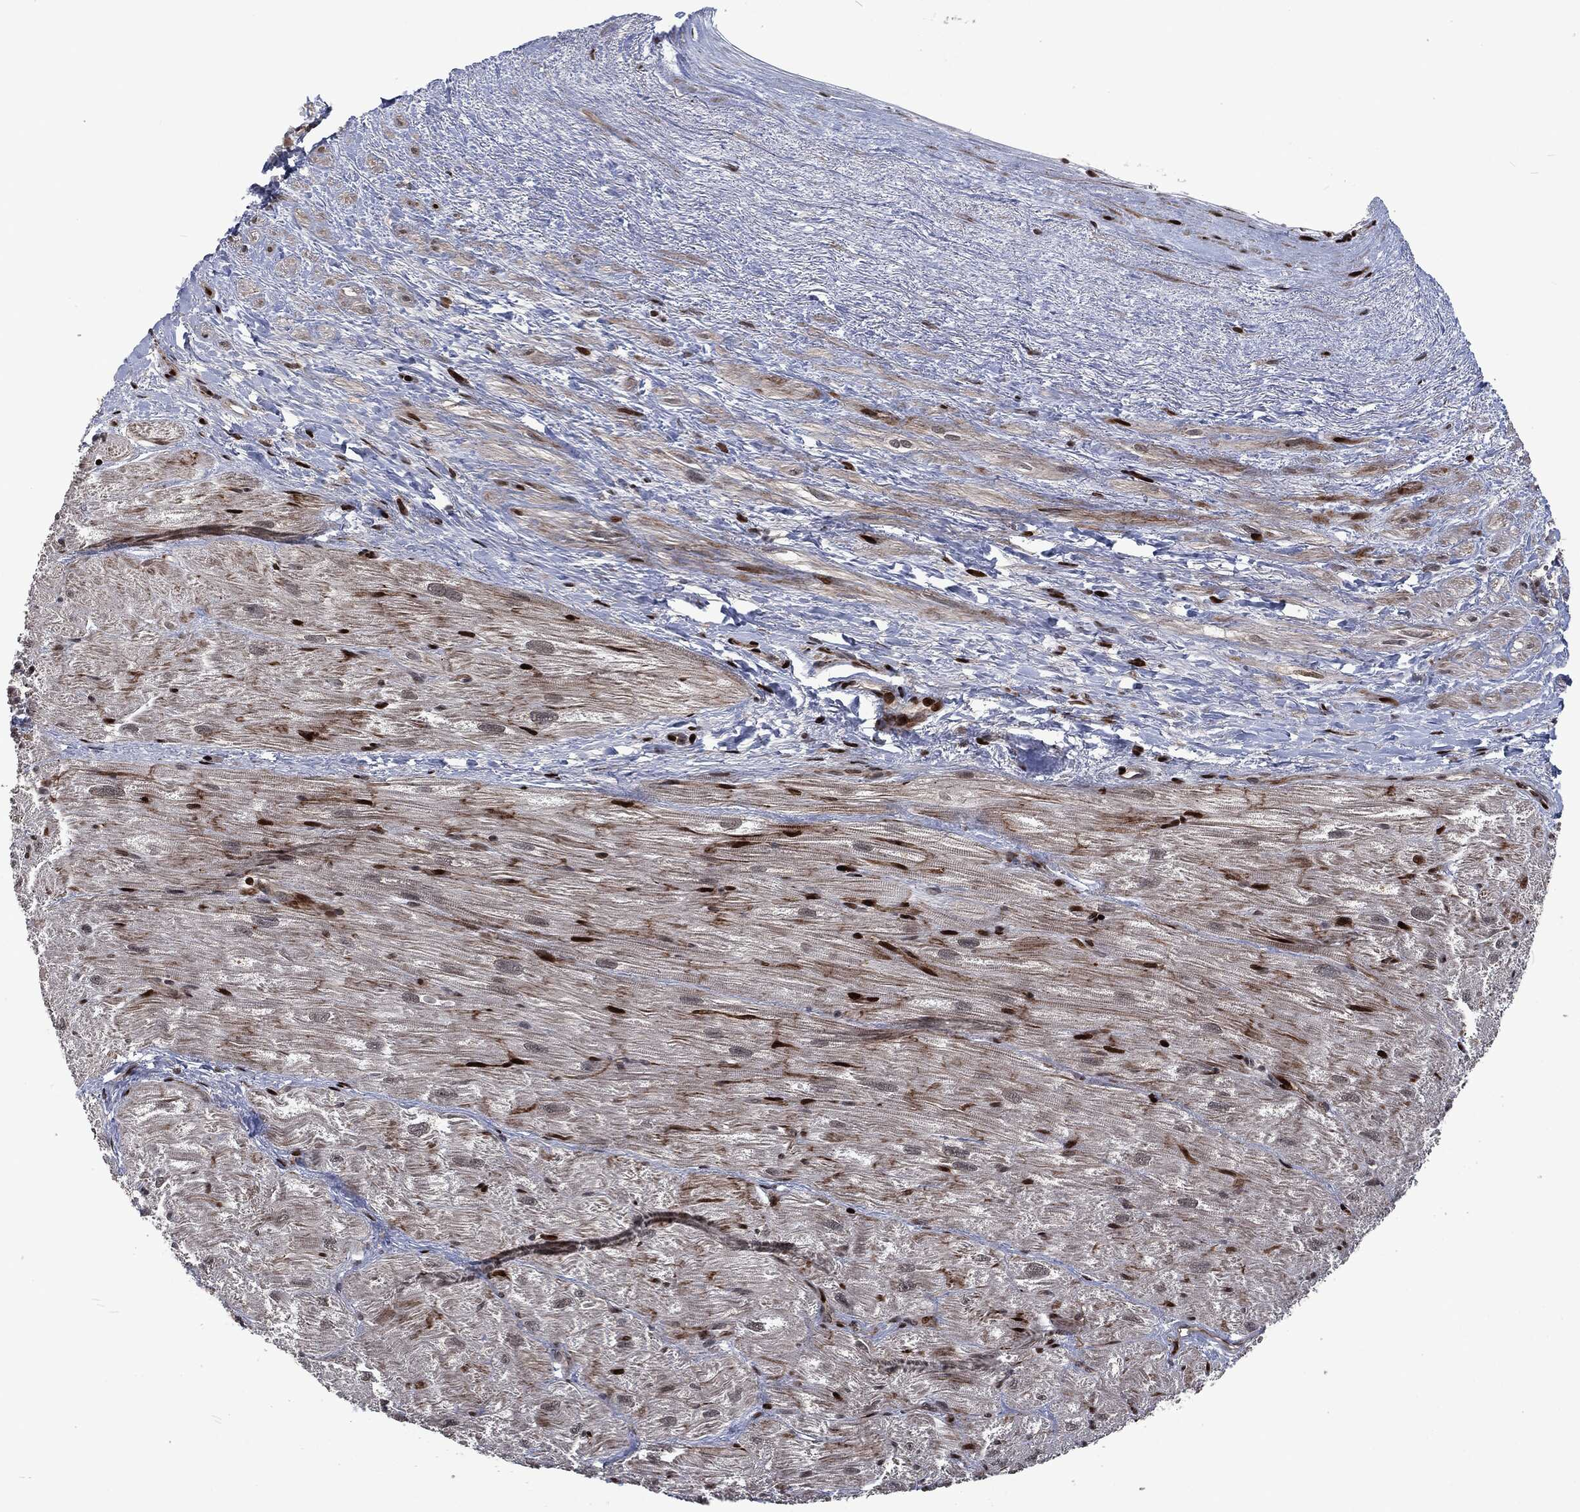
{"staining": {"intensity": "strong", "quantity": "<25%", "location": "nuclear"}, "tissue": "heart muscle", "cell_type": "Cardiomyocytes", "image_type": "normal", "snomed": [{"axis": "morphology", "description": "Normal tissue, NOS"}, {"axis": "topography", "description": "Heart"}], "caption": "Immunohistochemical staining of normal human heart muscle reveals medium levels of strong nuclear positivity in about <25% of cardiomyocytes.", "gene": "EGFR", "patient": {"sex": "male", "age": 62}}